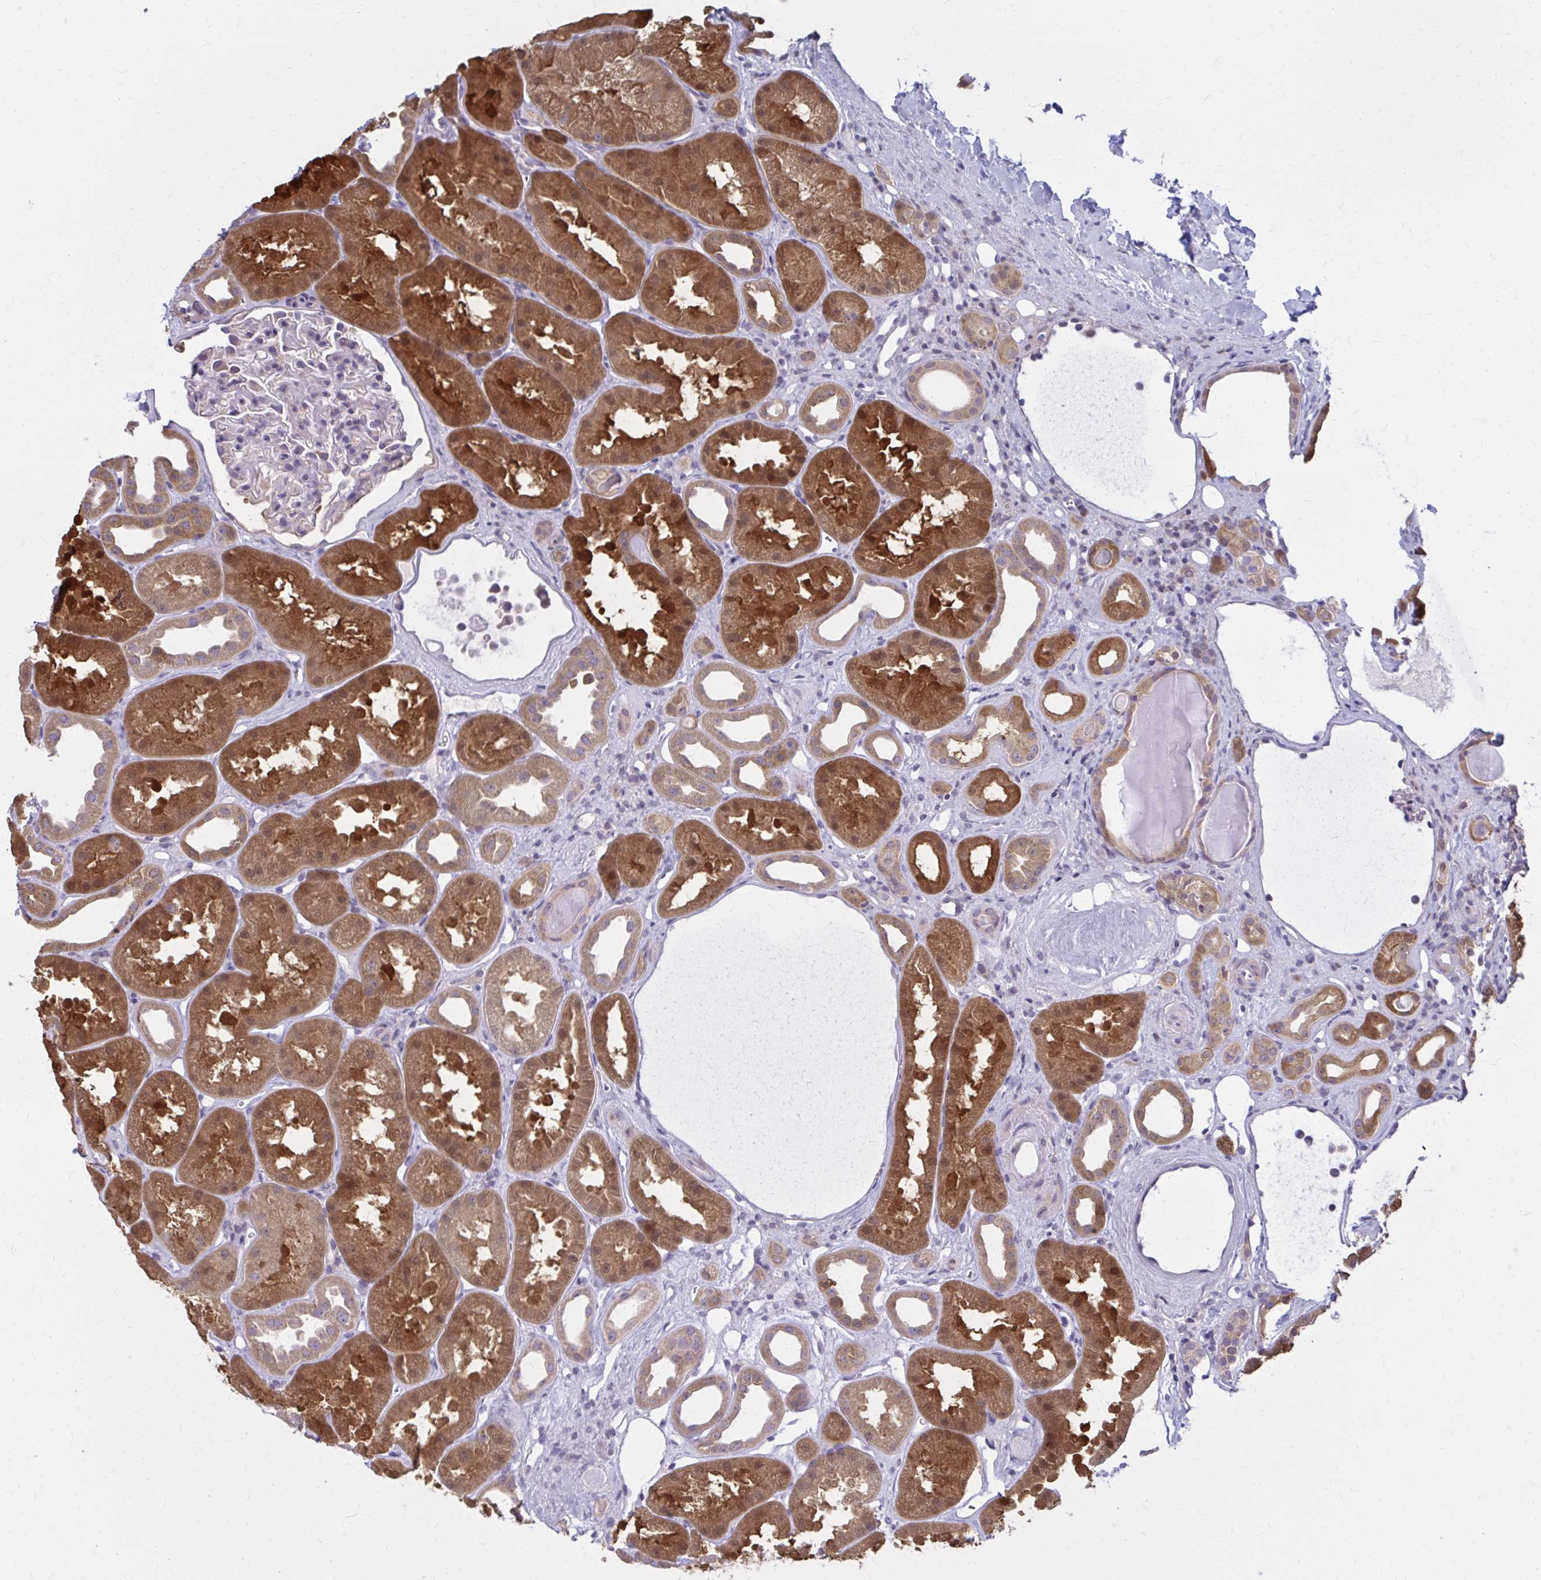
{"staining": {"intensity": "negative", "quantity": "none", "location": "none"}, "tissue": "kidney", "cell_type": "Cells in glomeruli", "image_type": "normal", "snomed": [{"axis": "morphology", "description": "Normal tissue, NOS"}, {"axis": "topography", "description": "Kidney"}], "caption": "This micrograph is of normal kidney stained with immunohistochemistry to label a protein in brown with the nuclei are counter-stained blue. There is no expression in cells in glomeruli.", "gene": "DBI", "patient": {"sex": "male", "age": 61}}